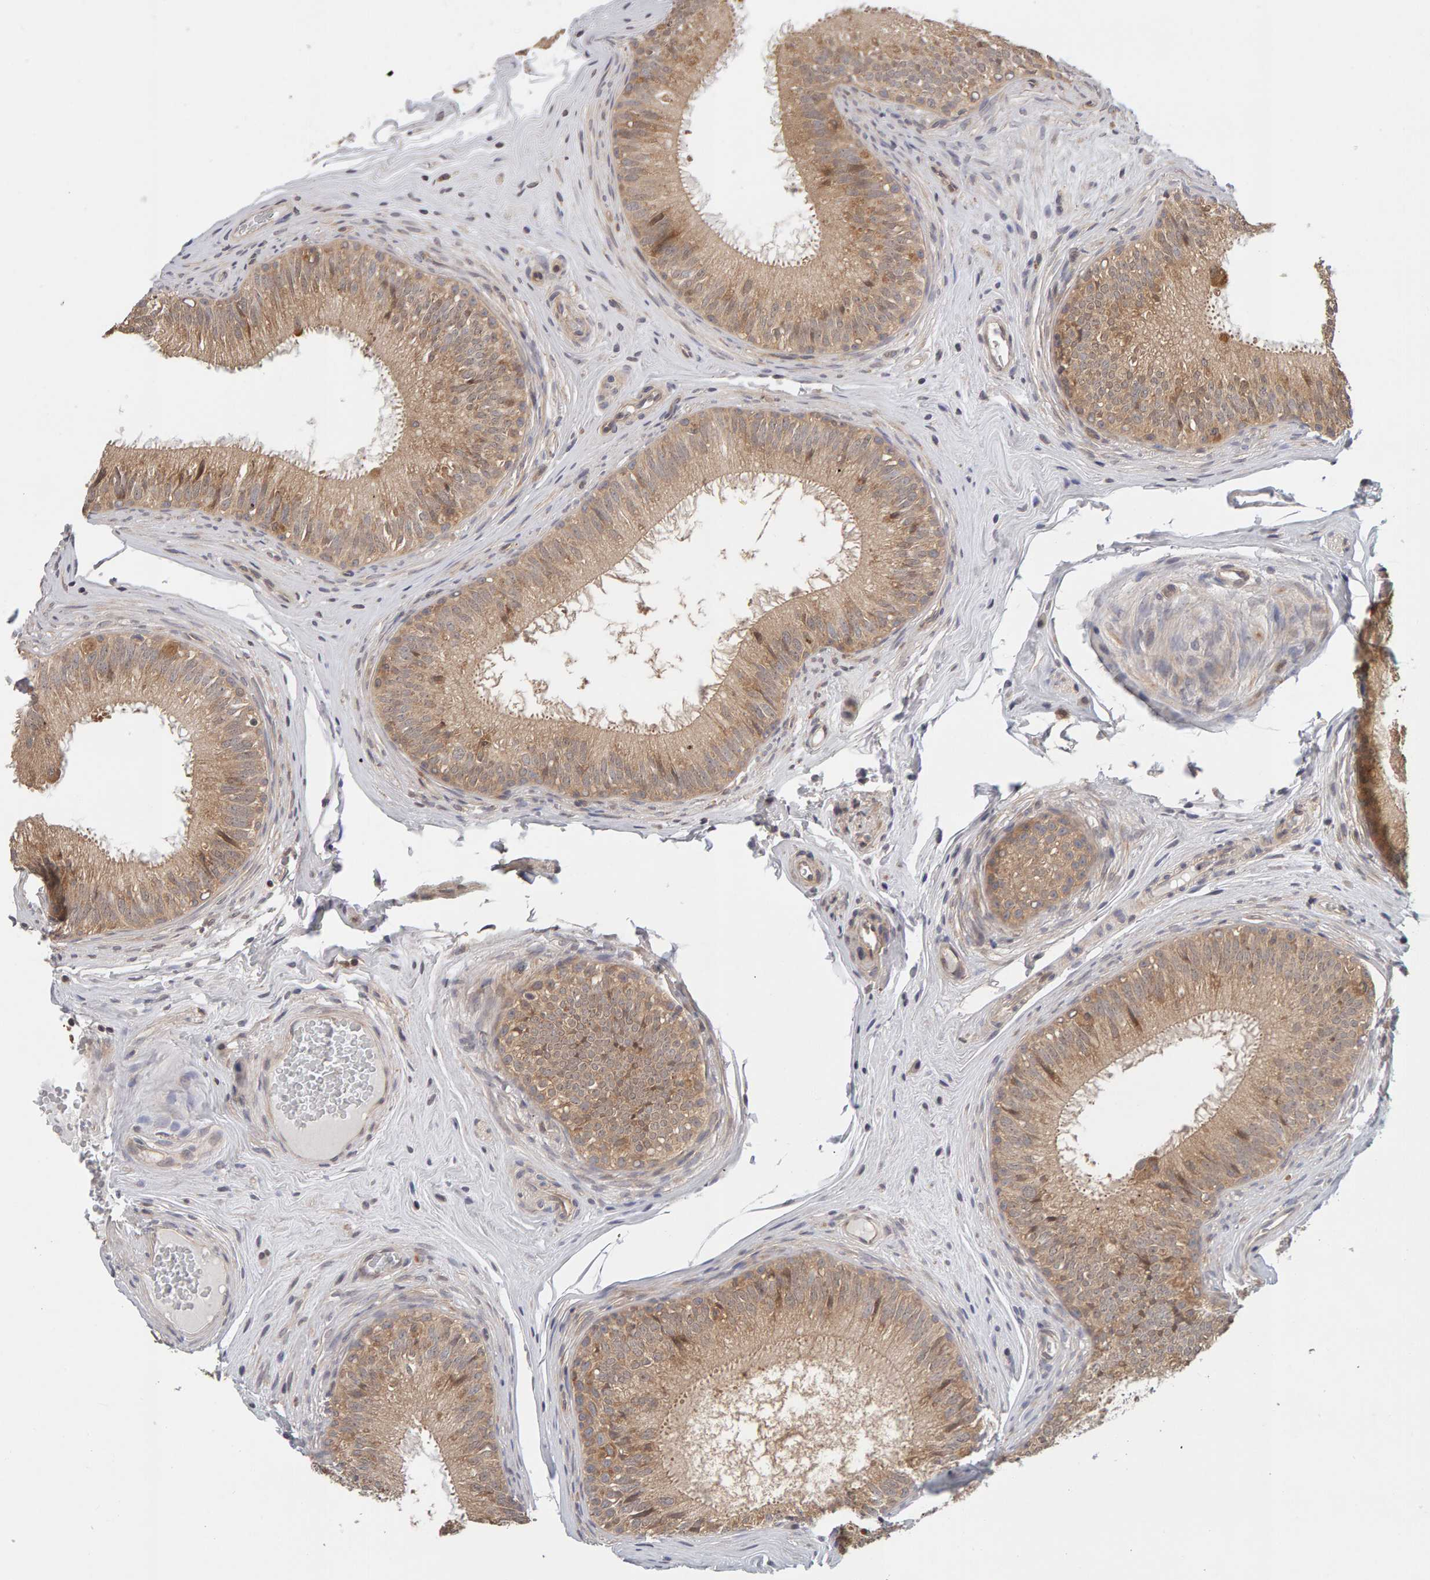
{"staining": {"intensity": "weak", "quantity": ">75%", "location": "cytoplasmic/membranous"}, "tissue": "epididymis", "cell_type": "Glandular cells", "image_type": "normal", "snomed": [{"axis": "morphology", "description": "Normal tissue, NOS"}, {"axis": "topography", "description": "Epididymis"}], "caption": "A histopathology image showing weak cytoplasmic/membranous expression in approximately >75% of glandular cells in unremarkable epididymis, as visualized by brown immunohistochemical staining.", "gene": "DNAJC7", "patient": {"sex": "male", "age": 32}}